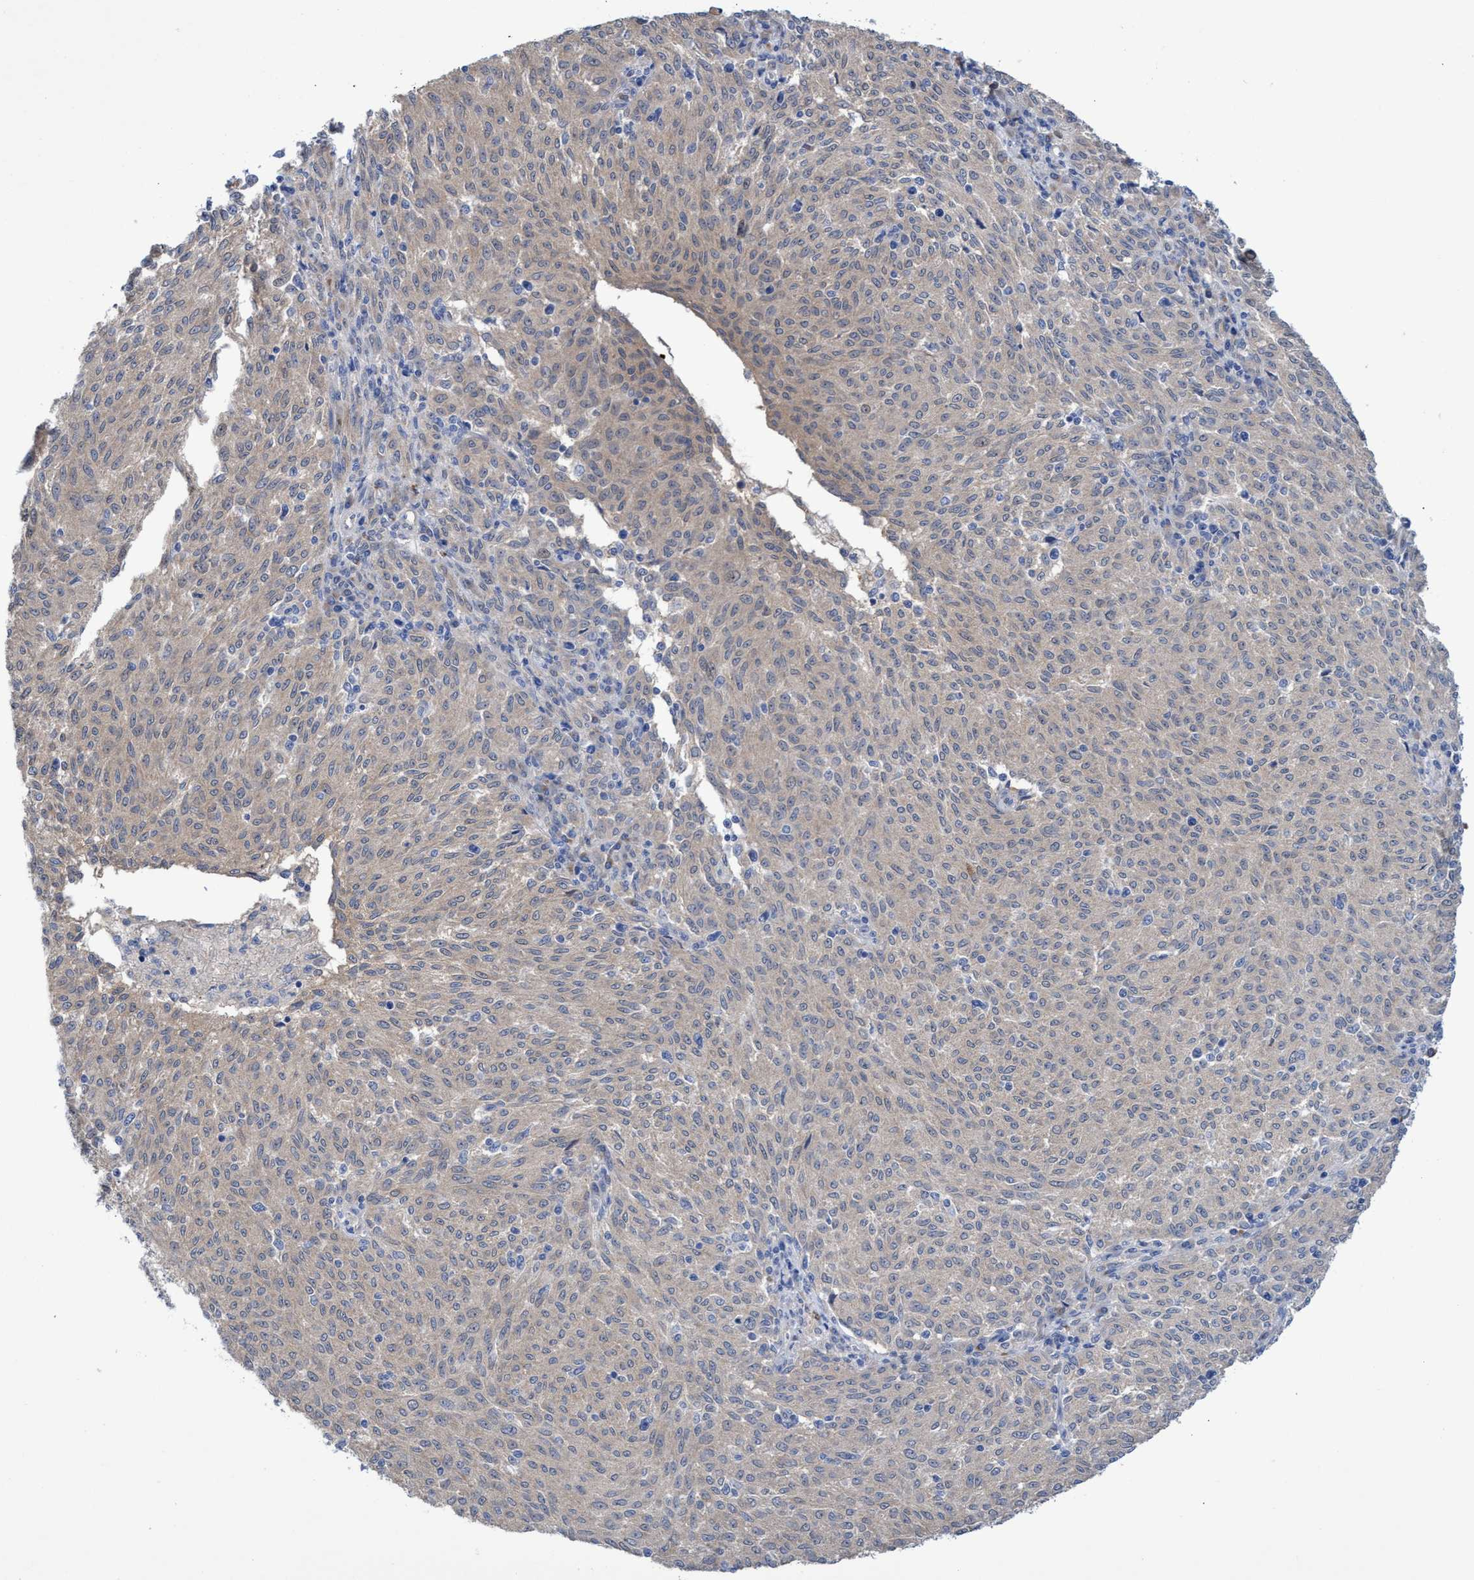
{"staining": {"intensity": "weak", "quantity": "<25%", "location": "cytoplasmic/membranous"}, "tissue": "melanoma", "cell_type": "Tumor cells", "image_type": "cancer", "snomed": [{"axis": "morphology", "description": "Malignant melanoma, NOS"}, {"axis": "topography", "description": "Skin"}], "caption": "IHC of human melanoma exhibits no staining in tumor cells.", "gene": "SVEP1", "patient": {"sex": "female", "age": 72}}